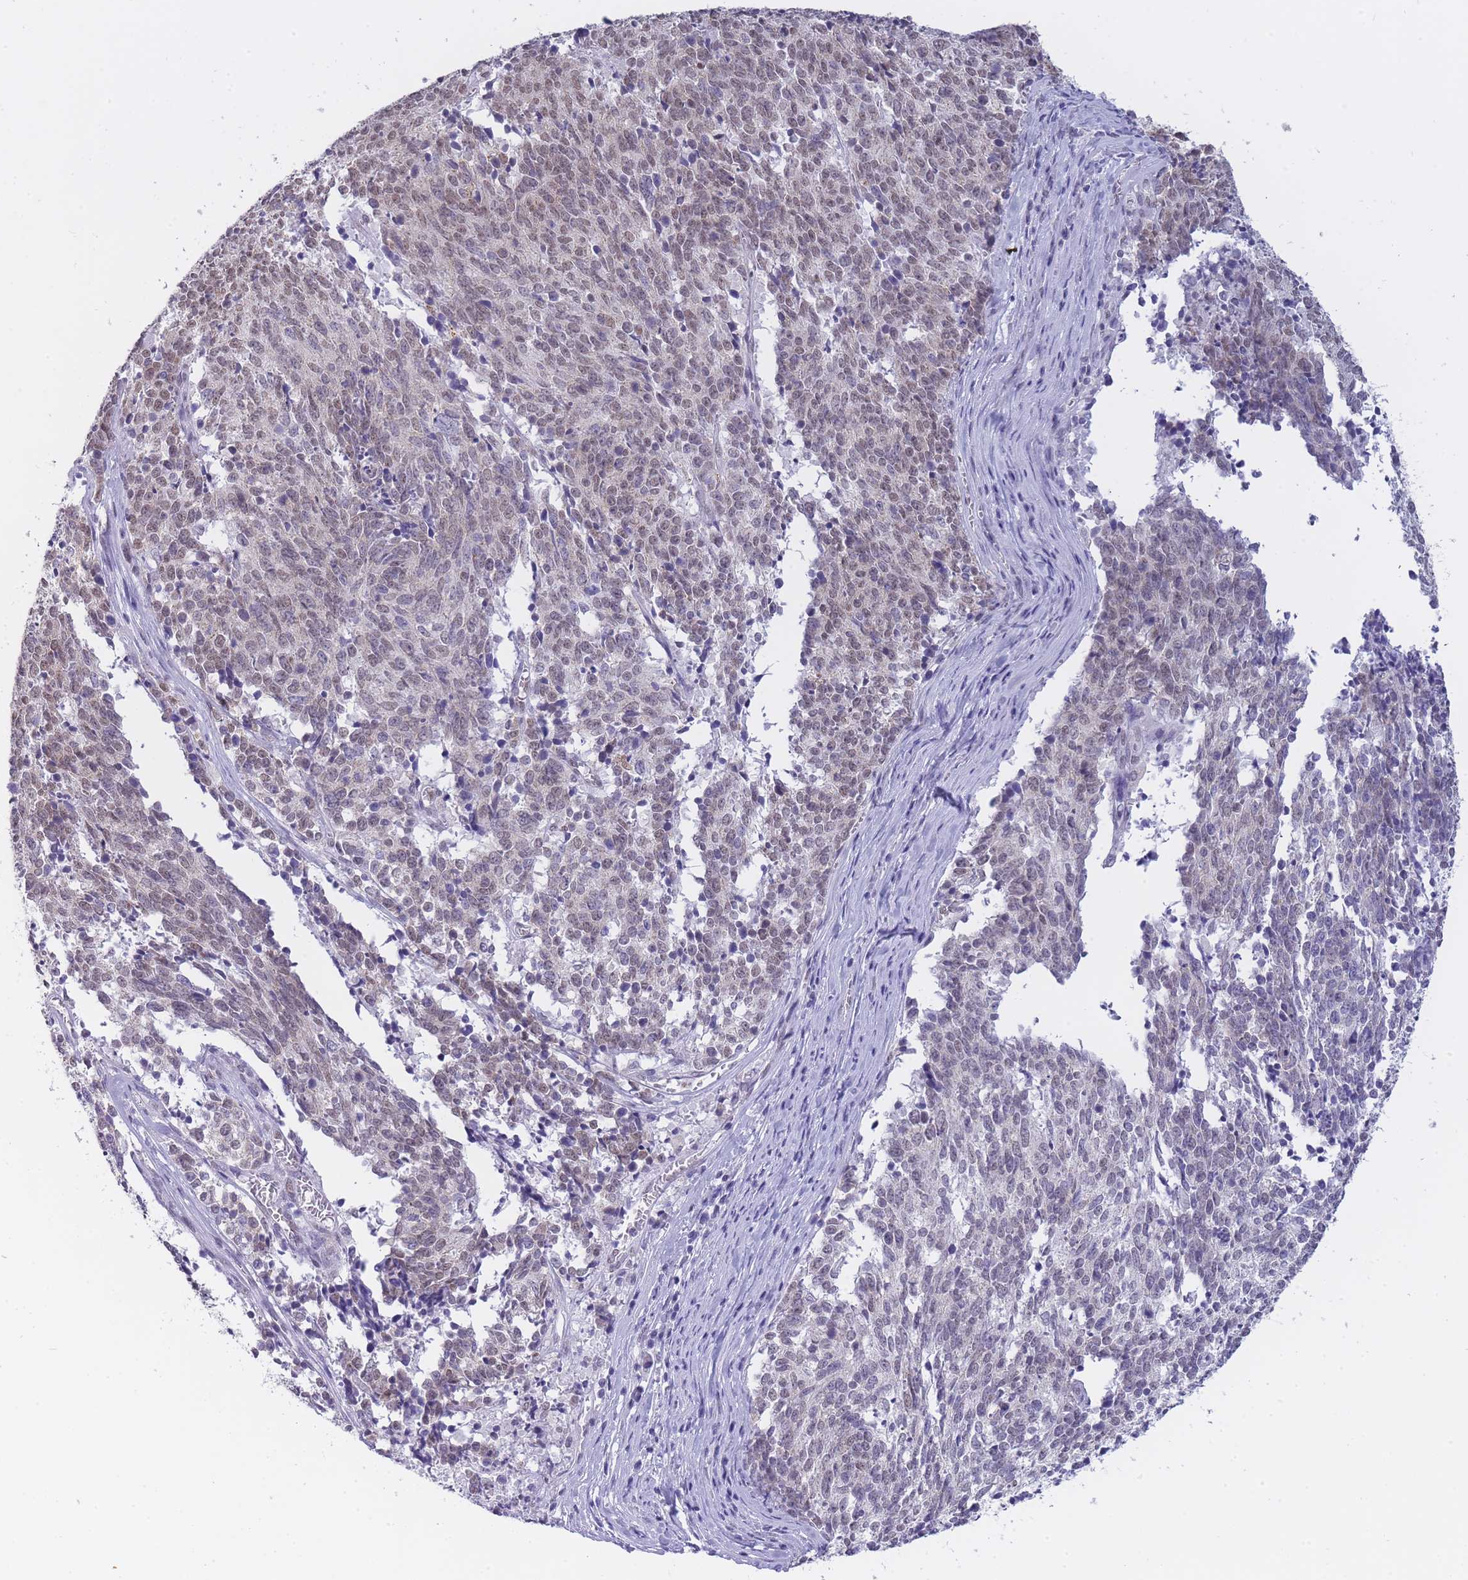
{"staining": {"intensity": "moderate", "quantity": ">75%", "location": "nuclear"}, "tissue": "cervical cancer", "cell_type": "Tumor cells", "image_type": "cancer", "snomed": [{"axis": "morphology", "description": "Squamous cell carcinoma, NOS"}, {"axis": "topography", "description": "Cervix"}], "caption": "The micrograph demonstrates staining of cervical cancer (squamous cell carcinoma), revealing moderate nuclear protein positivity (brown color) within tumor cells.", "gene": "FRAT2", "patient": {"sex": "female", "age": 29}}